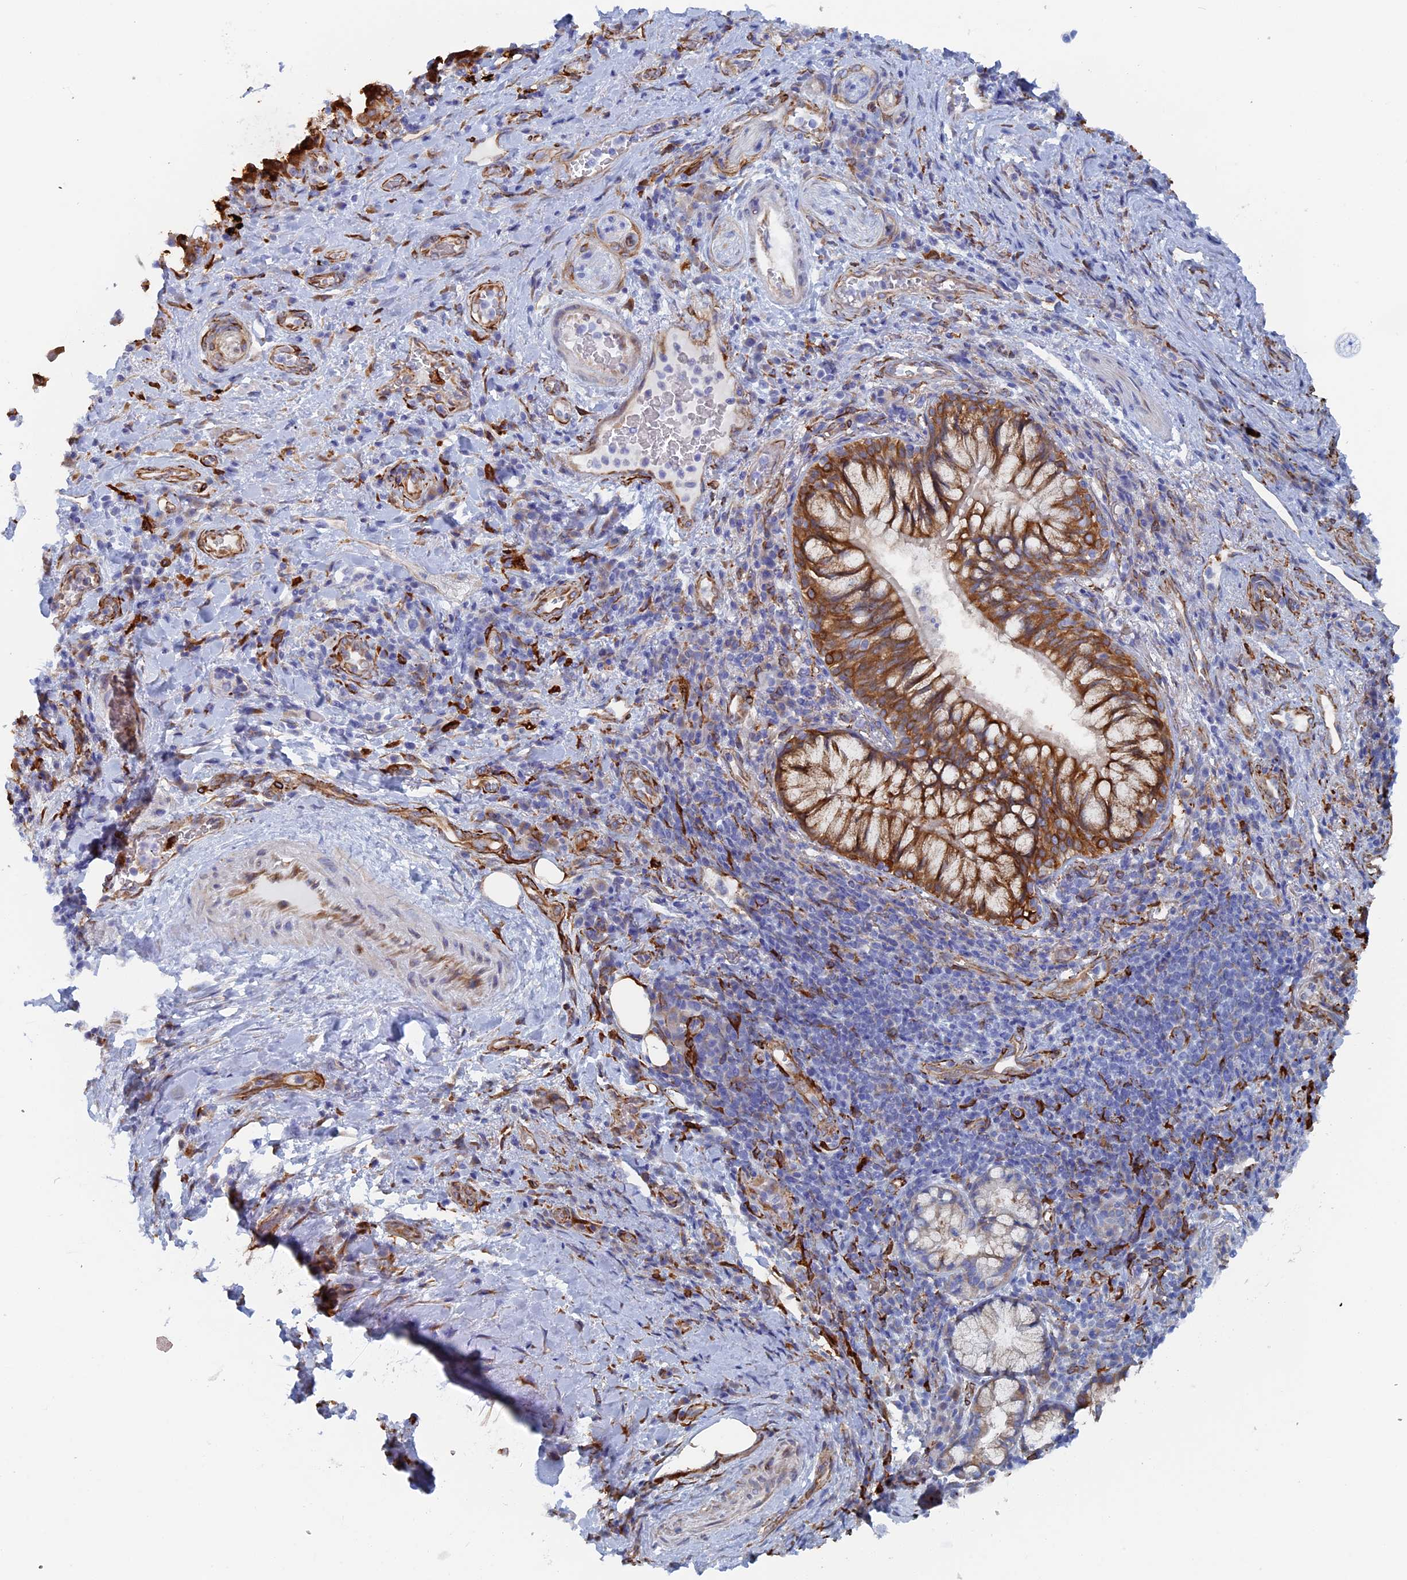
{"staining": {"intensity": "moderate", "quantity": "25%-75%", "location": "cytoplasmic/membranous"}, "tissue": "adipose tissue", "cell_type": "Adipocytes", "image_type": "normal", "snomed": [{"axis": "morphology", "description": "Normal tissue, NOS"}, {"axis": "morphology", "description": "Squamous cell carcinoma, NOS"}, {"axis": "topography", "description": "Bronchus"}, {"axis": "topography", "description": "Lung"}], "caption": "Immunohistochemical staining of normal human adipose tissue reveals 25%-75% levels of moderate cytoplasmic/membranous protein staining in approximately 25%-75% of adipocytes.", "gene": "COG7", "patient": {"sex": "male", "age": 64}}